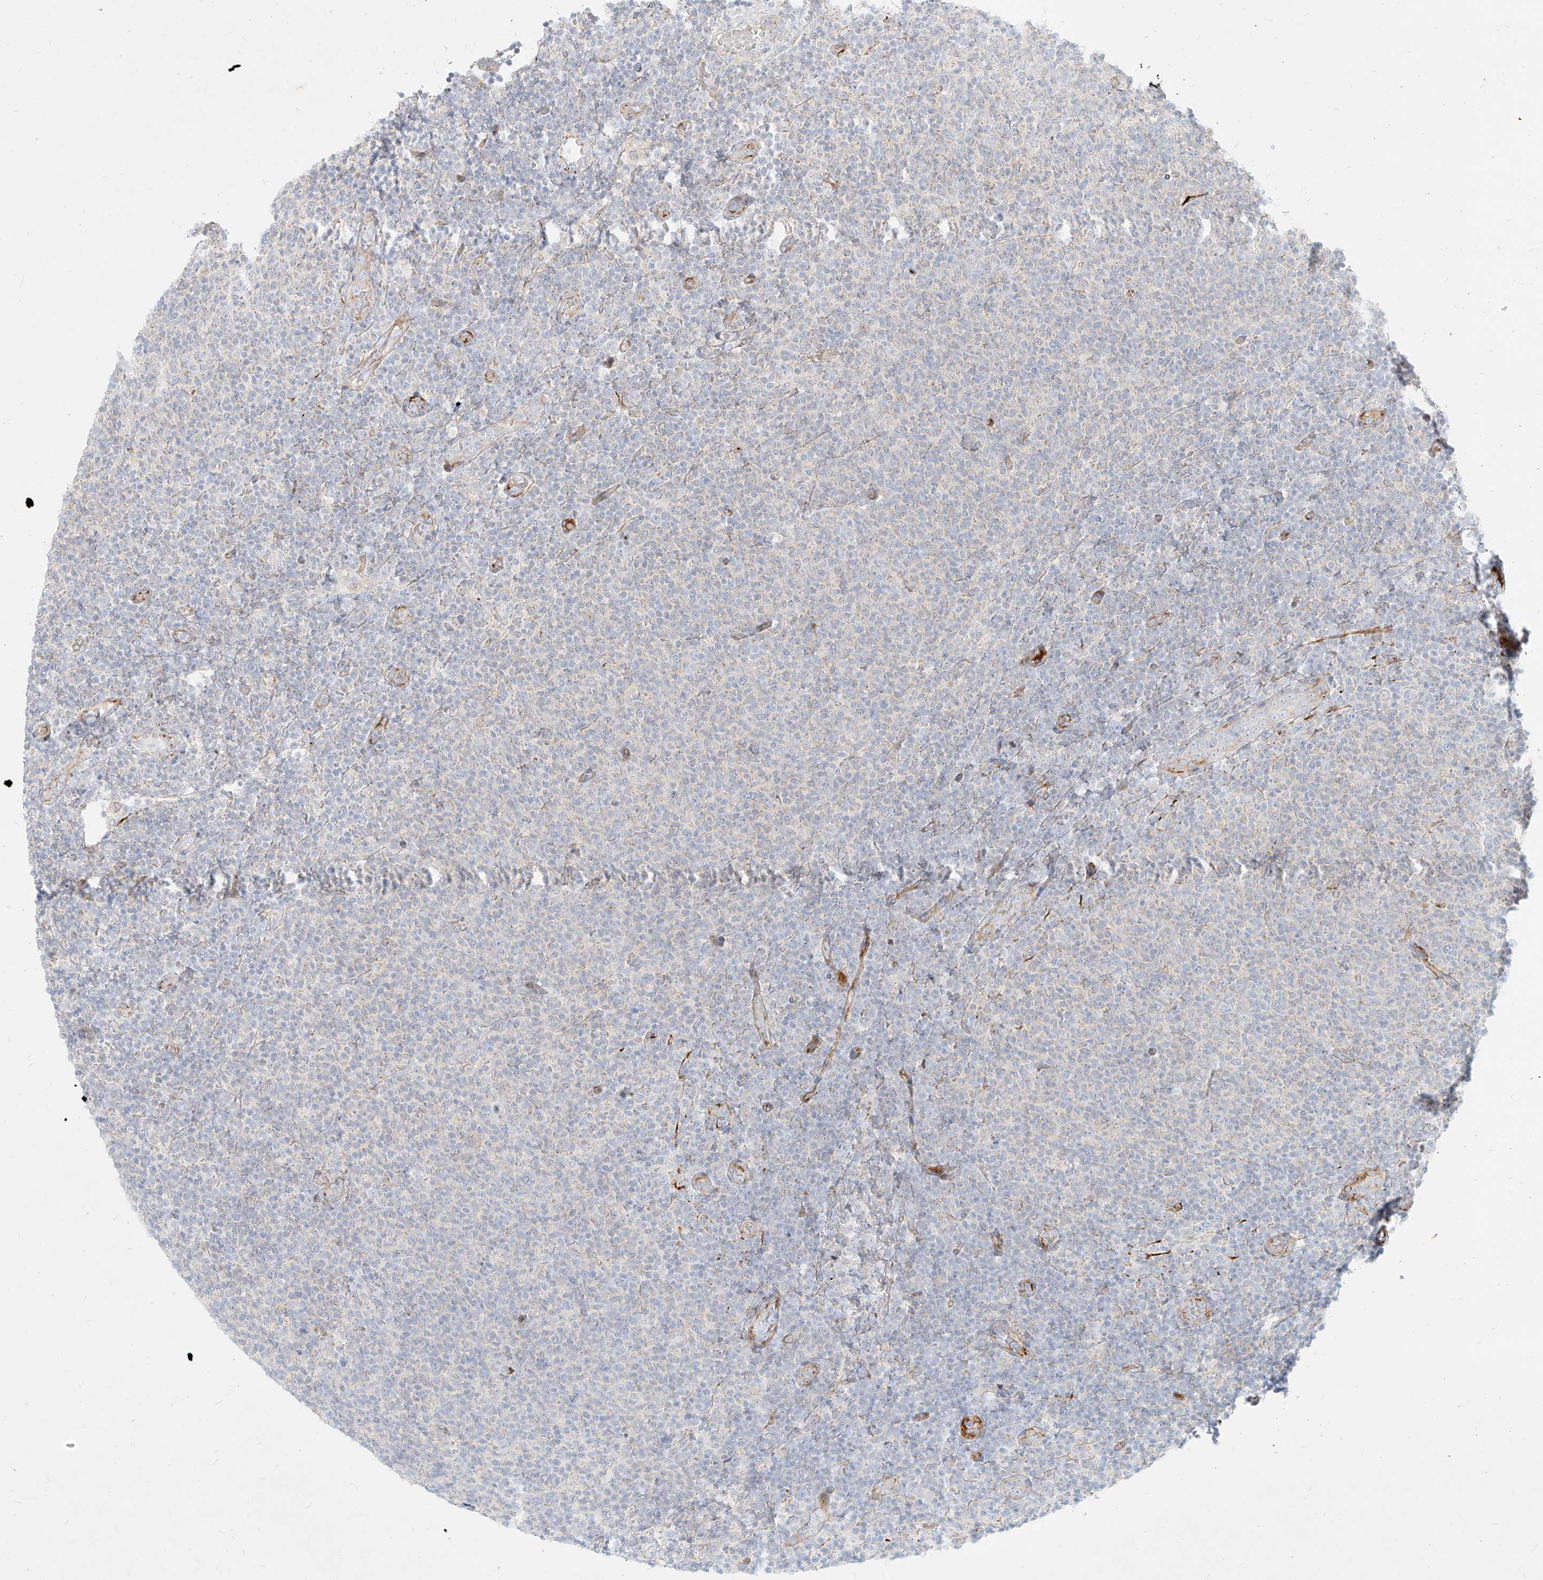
{"staining": {"intensity": "negative", "quantity": "none", "location": "none"}, "tissue": "lymphoma", "cell_type": "Tumor cells", "image_type": "cancer", "snomed": [{"axis": "morphology", "description": "Malignant lymphoma, non-Hodgkin's type, Low grade"}, {"axis": "topography", "description": "Lymph node"}], "caption": "Photomicrograph shows no protein expression in tumor cells of low-grade malignant lymphoma, non-Hodgkin's type tissue.", "gene": "MTX2", "patient": {"sex": "male", "age": 66}}